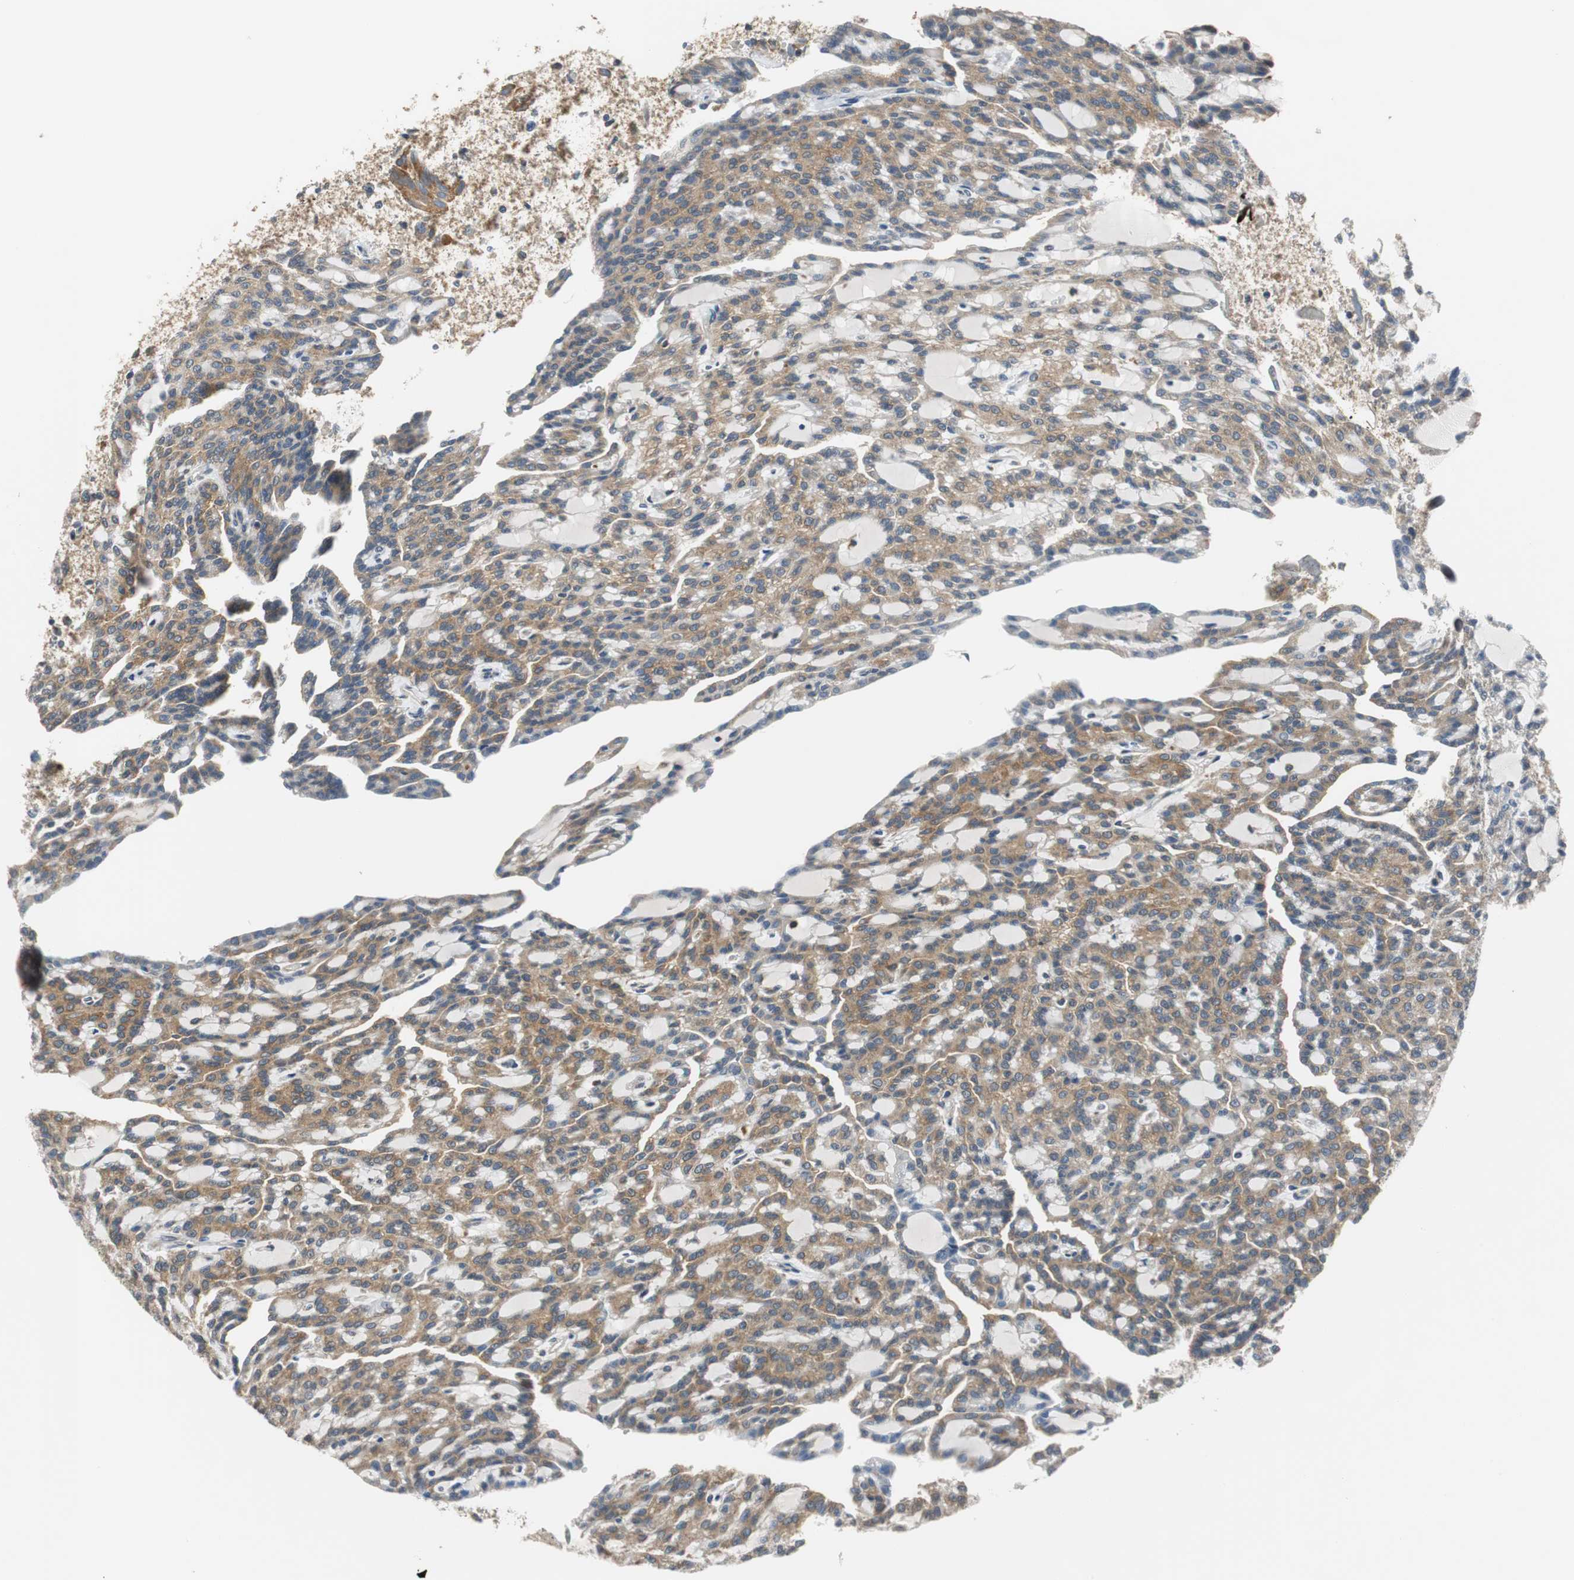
{"staining": {"intensity": "moderate", "quantity": ">75%", "location": "cytoplasmic/membranous"}, "tissue": "renal cancer", "cell_type": "Tumor cells", "image_type": "cancer", "snomed": [{"axis": "morphology", "description": "Adenocarcinoma, NOS"}, {"axis": "topography", "description": "Kidney"}], "caption": "This image displays IHC staining of renal cancer (adenocarcinoma), with medium moderate cytoplasmic/membranous expression in about >75% of tumor cells.", "gene": "CNOT3", "patient": {"sex": "male", "age": 63}}